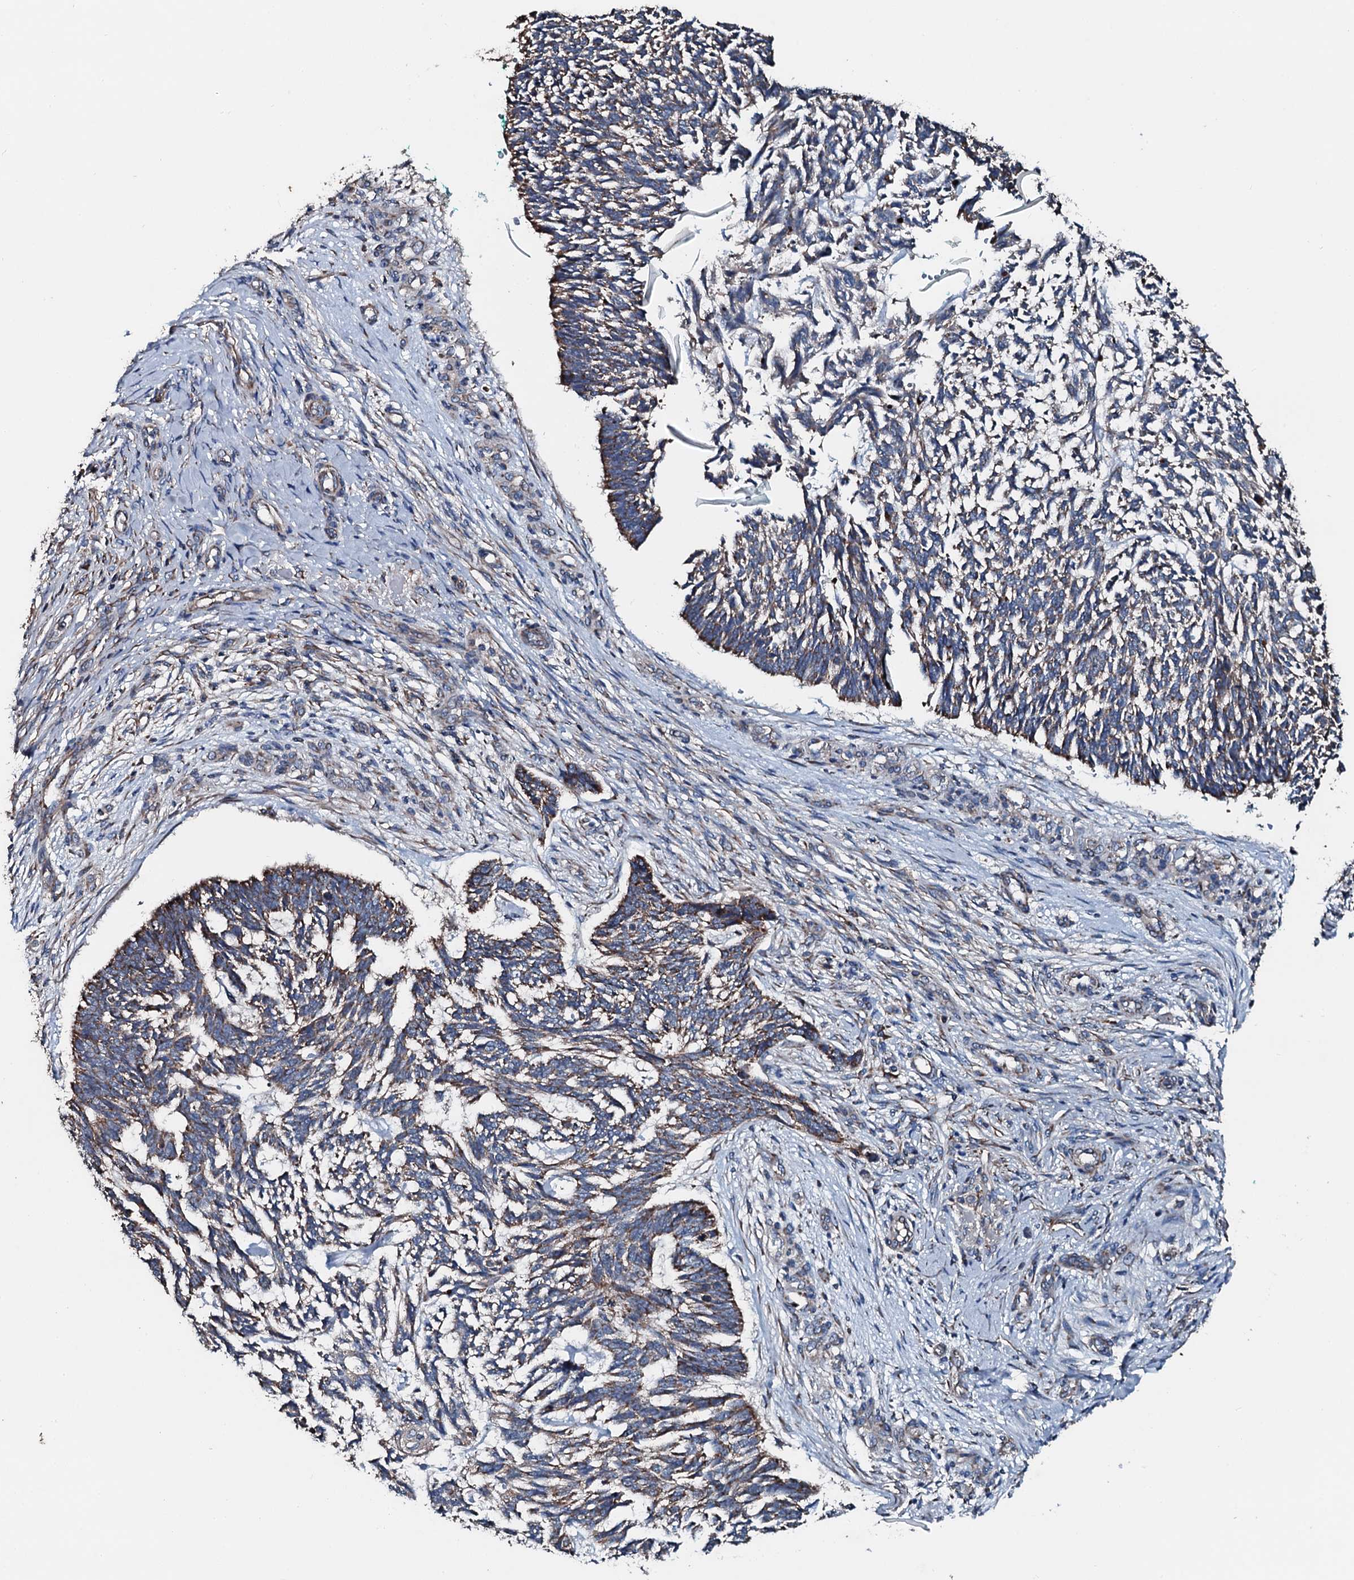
{"staining": {"intensity": "weak", "quantity": ">75%", "location": "cytoplasmic/membranous"}, "tissue": "skin cancer", "cell_type": "Tumor cells", "image_type": "cancer", "snomed": [{"axis": "morphology", "description": "Basal cell carcinoma"}, {"axis": "topography", "description": "Skin"}], "caption": "Protein staining by IHC displays weak cytoplasmic/membranous positivity in approximately >75% of tumor cells in skin cancer.", "gene": "ACSS3", "patient": {"sex": "male", "age": 88}}